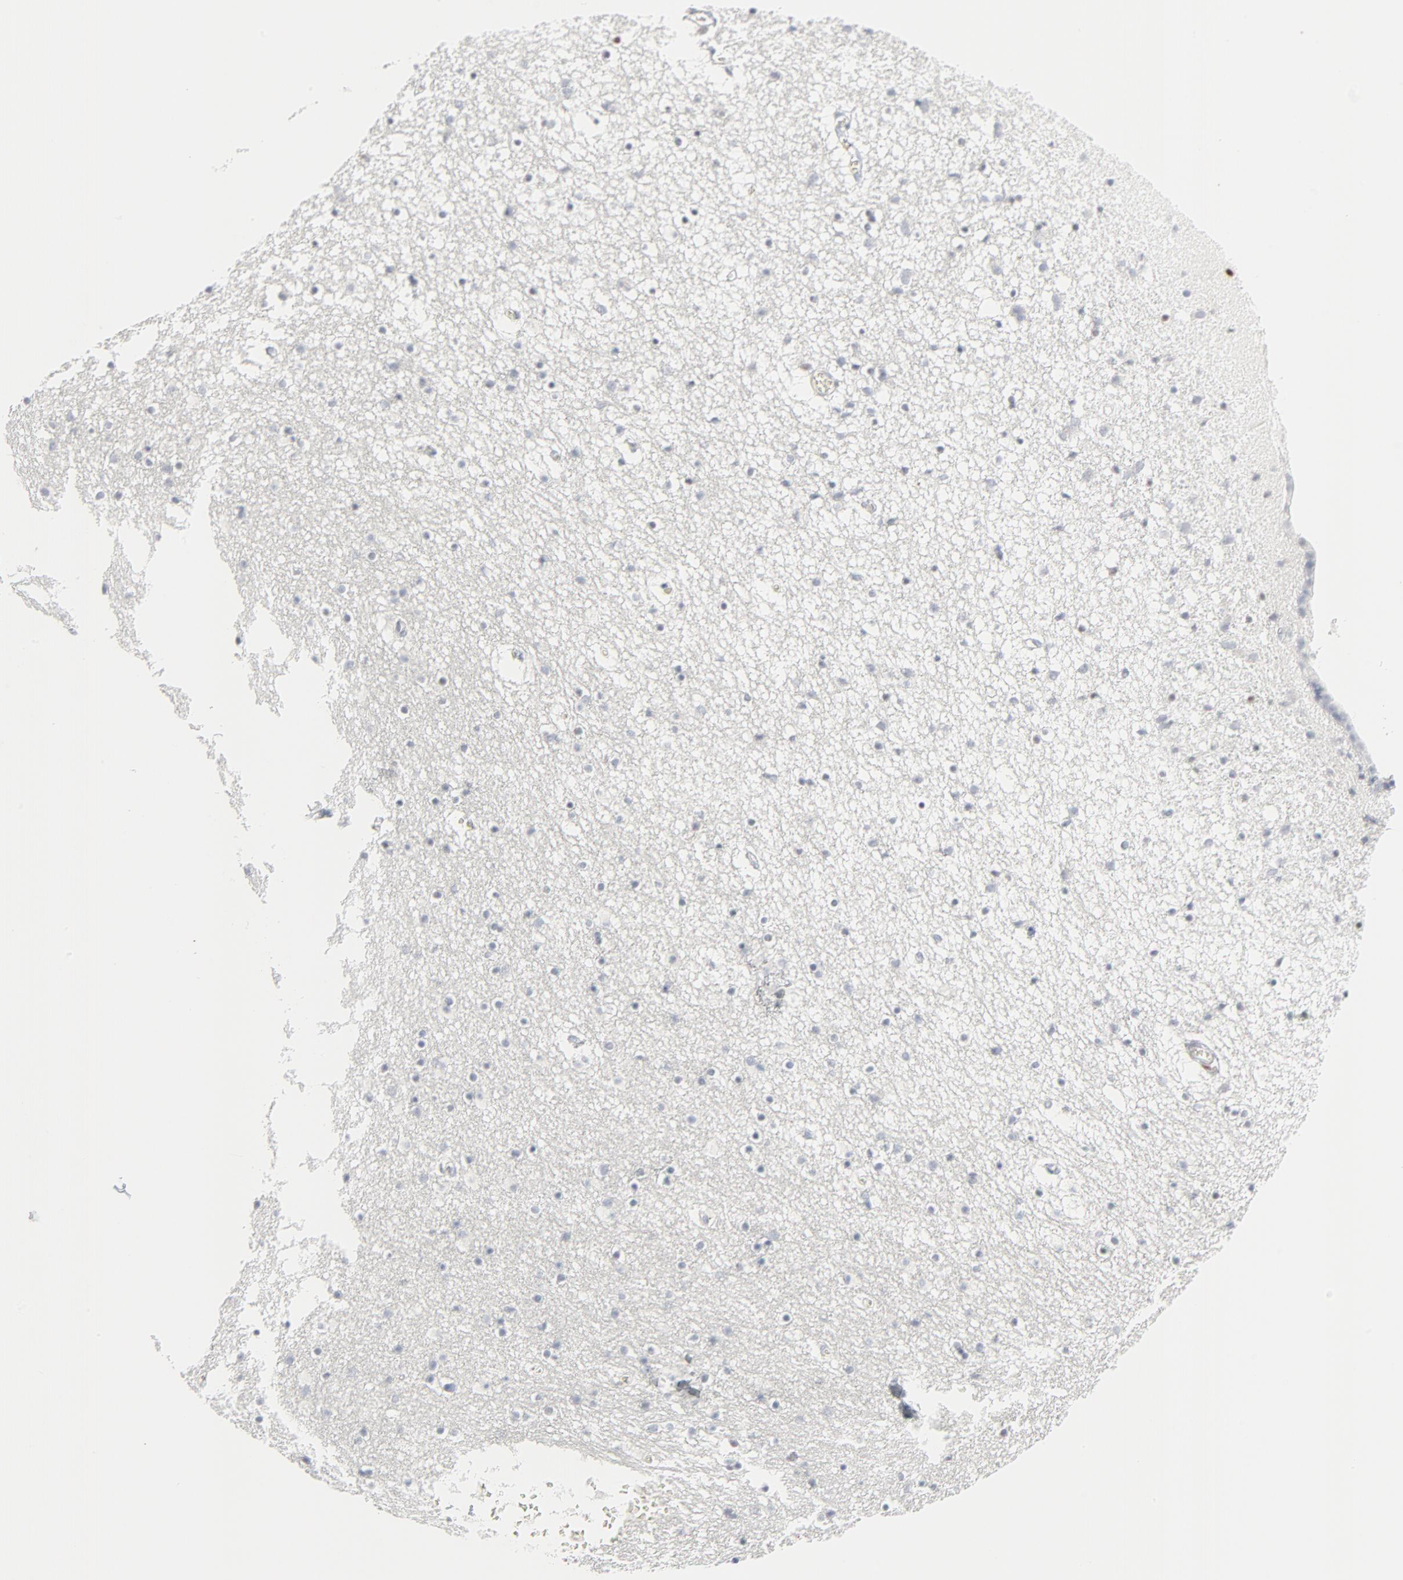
{"staining": {"intensity": "negative", "quantity": "none", "location": "none"}, "tissue": "caudate", "cell_type": "Glial cells", "image_type": "normal", "snomed": [{"axis": "morphology", "description": "Normal tissue, NOS"}, {"axis": "topography", "description": "Lateral ventricle wall"}], "caption": "The photomicrograph shows no staining of glial cells in benign caudate. (Brightfield microscopy of DAB immunohistochemistry (IHC) at high magnification).", "gene": "MITF", "patient": {"sex": "male", "age": 45}}